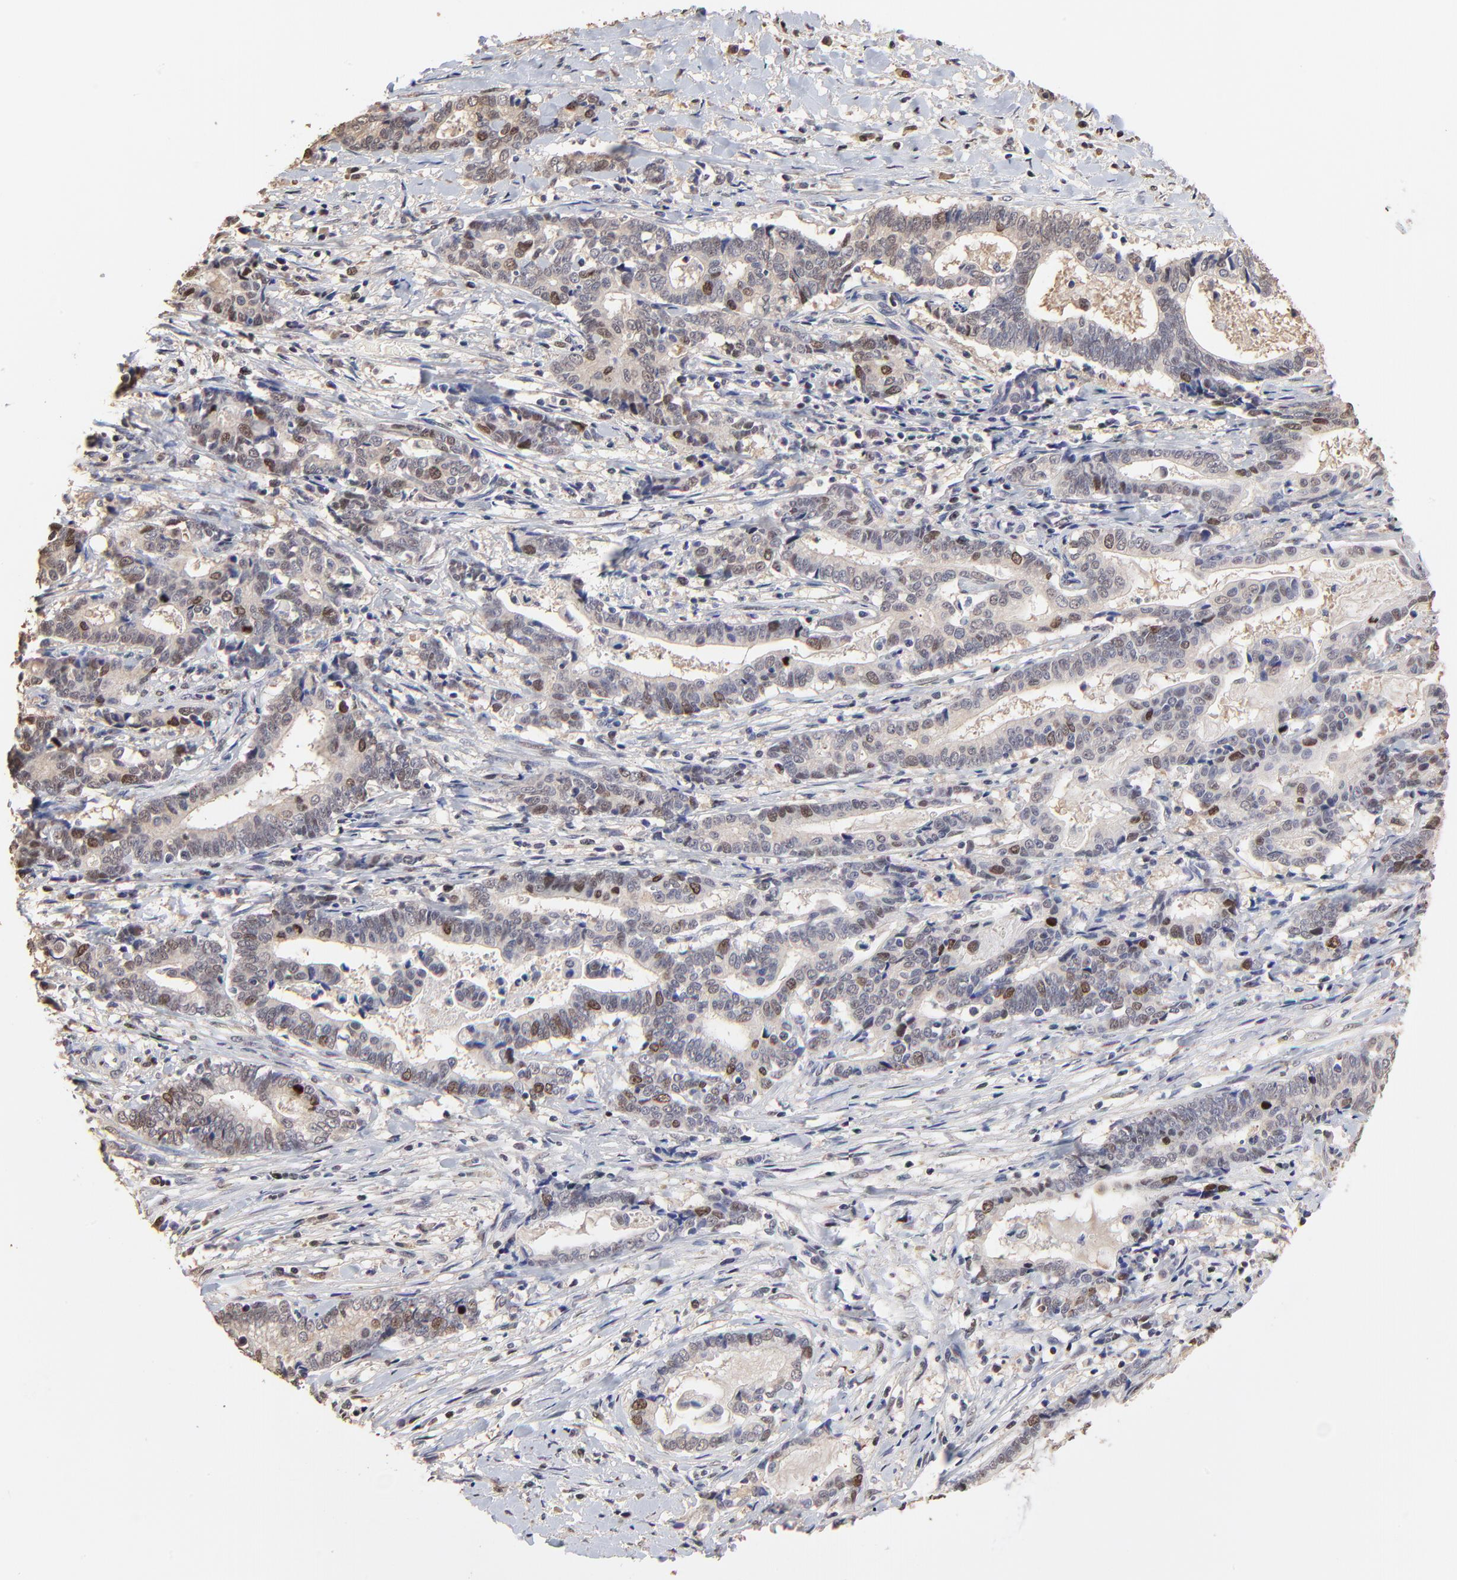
{"staining": {"intensity": "moderate", "quantity": "25%-75%", "location": "nuclear"}, "tissue": "liver cancer", "cell_type": "Tumor cells", "image_type": "cancer", "snomed": [{"axis": "morphology", "description": "Cholangiocarcinoma"}, {"axis": "topography", "description": "Liver"}], "caption": "Protein expression analysis of liver cancer (cholangiocarcinoma) demonstrates moderate nuclear expression in approximately 25%-75% of tumor cells.", "gene": "BIRC5", "patient": {"sex": "male", "age": 57}}